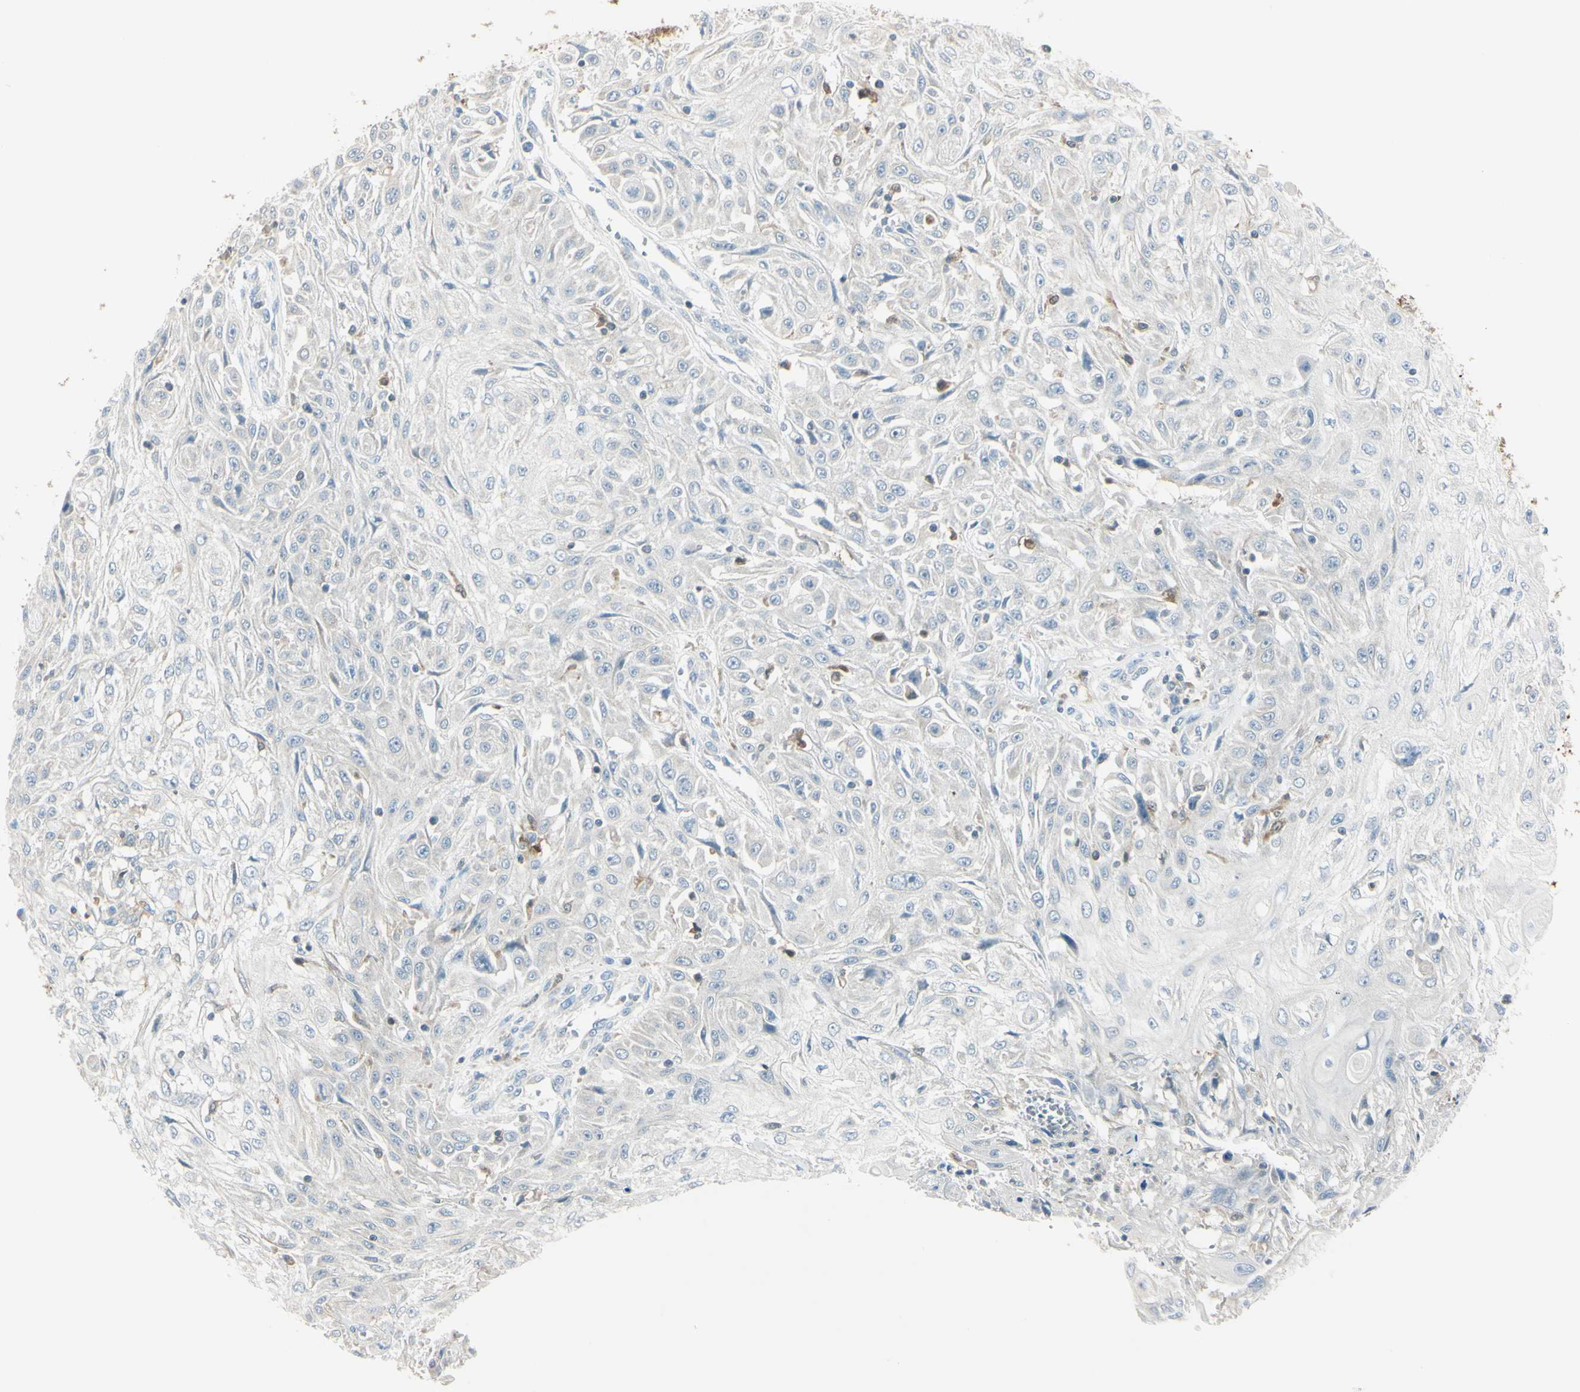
{"staining": {"intensity": "negative", "quantity": "none", "location": "none"}, "tissue": "skin cancer", "cell_type": "Tumor cells", "image_type": "cancer", "snomed": [{"axis": "morphology", "description": "Squamous cell carcinoma, NOS"}, {"axis": "morphology", "description": "Squamous cell carcinoma, metastatic, NOS"}, {"axis": "topography", "description": "Skin"}, {"axis": "topography", "description": "Lymph node"}], "caption": "Immunohistochemistry photomicrograph of neoplastic tissue: human squamous cell carcinoma (skin) stained with DAB (3,3'-diaminobenzidine) displays no significant protein staining in tumor cells.", "gene": "CYRIB", "patient": {"sex": "male", "age": 75}}